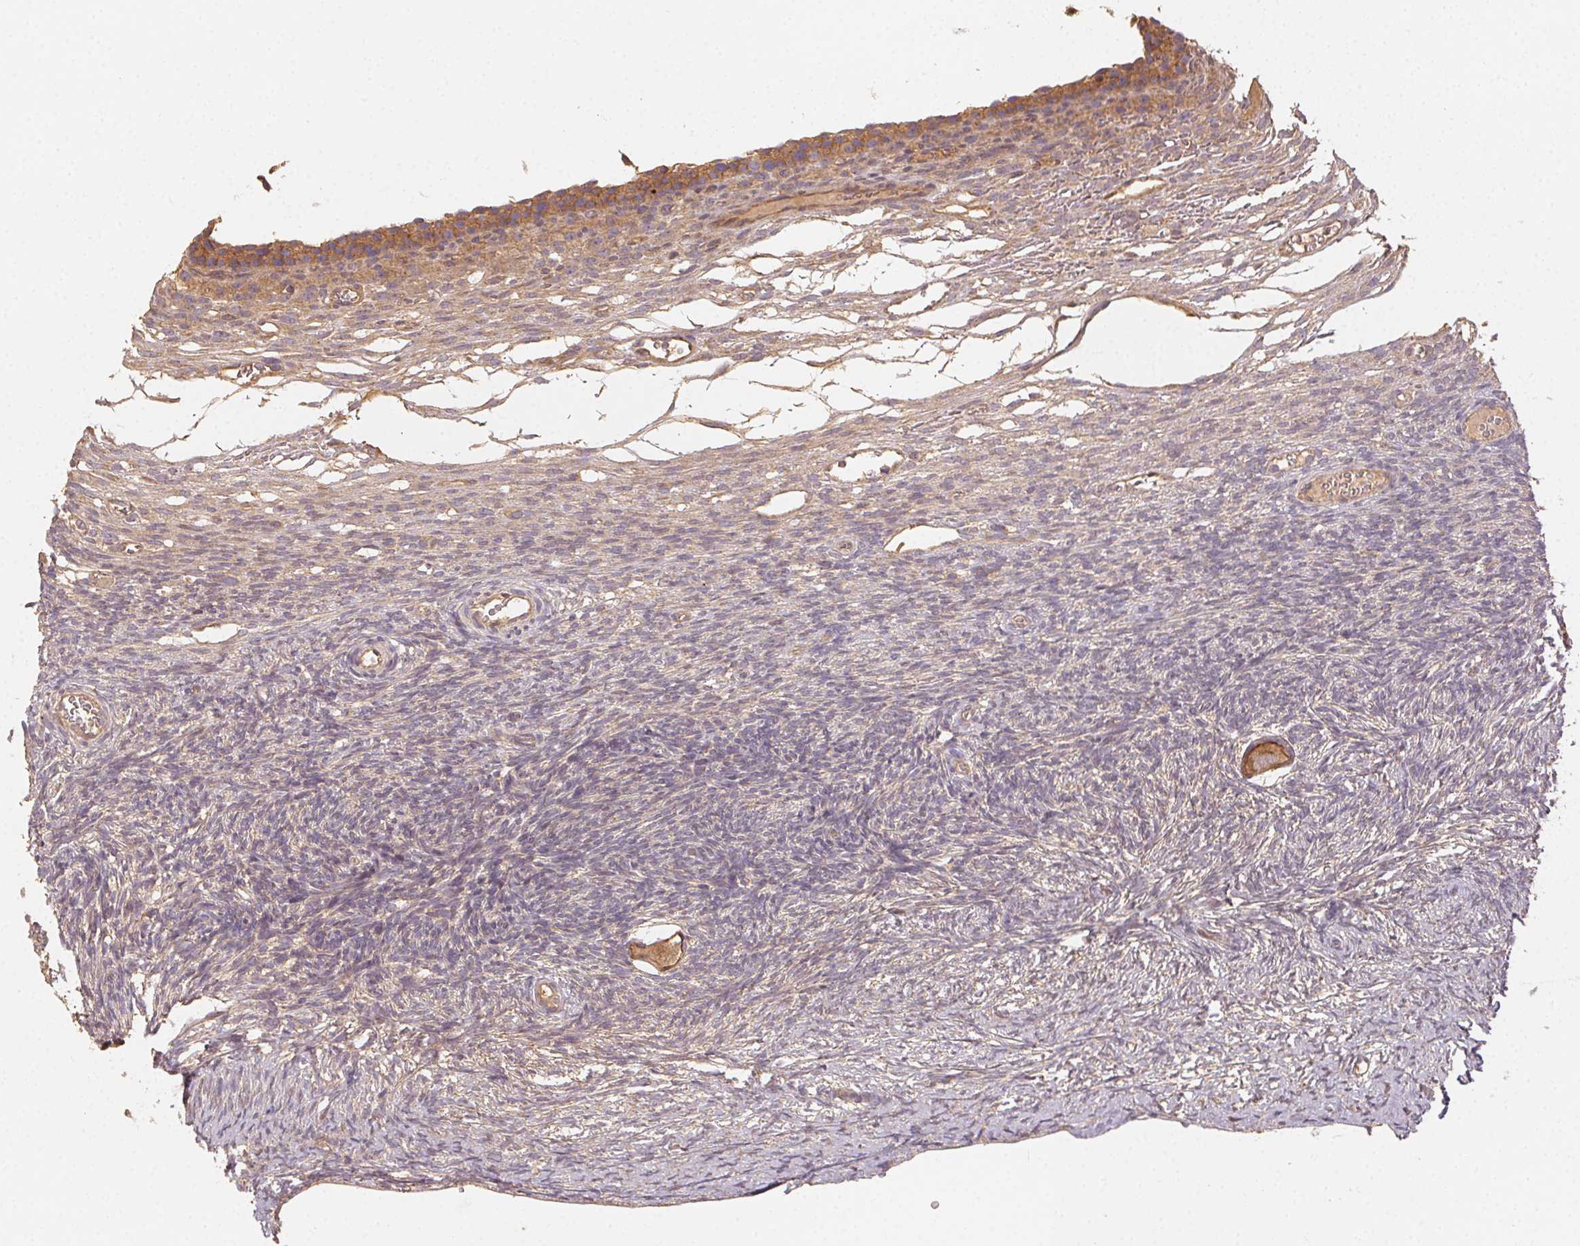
{"staining": {"intensity": "moderate", "quantity": ">75%", "location": "cytoplasmic/membranous"}, "tissue": "ovary", "cell_type": "Follicle cells", "image_type": "normal", "snomed": [{"axis": "morphology", "description": "Normal tissue, NOS"}, {"axis": "topography", "description": "Ovary"}], "caption": "The photomicrograph displays immunohistochemical staining of benign ovary. There is moderate cytoplasmic/membranous staining is present in about >75% of follicle cells. Immunohistochemistry stains the protein in brown and the nuclei are stained blue.", "gene": "RALA", "patient": {"sex": "female", "age": 34}}